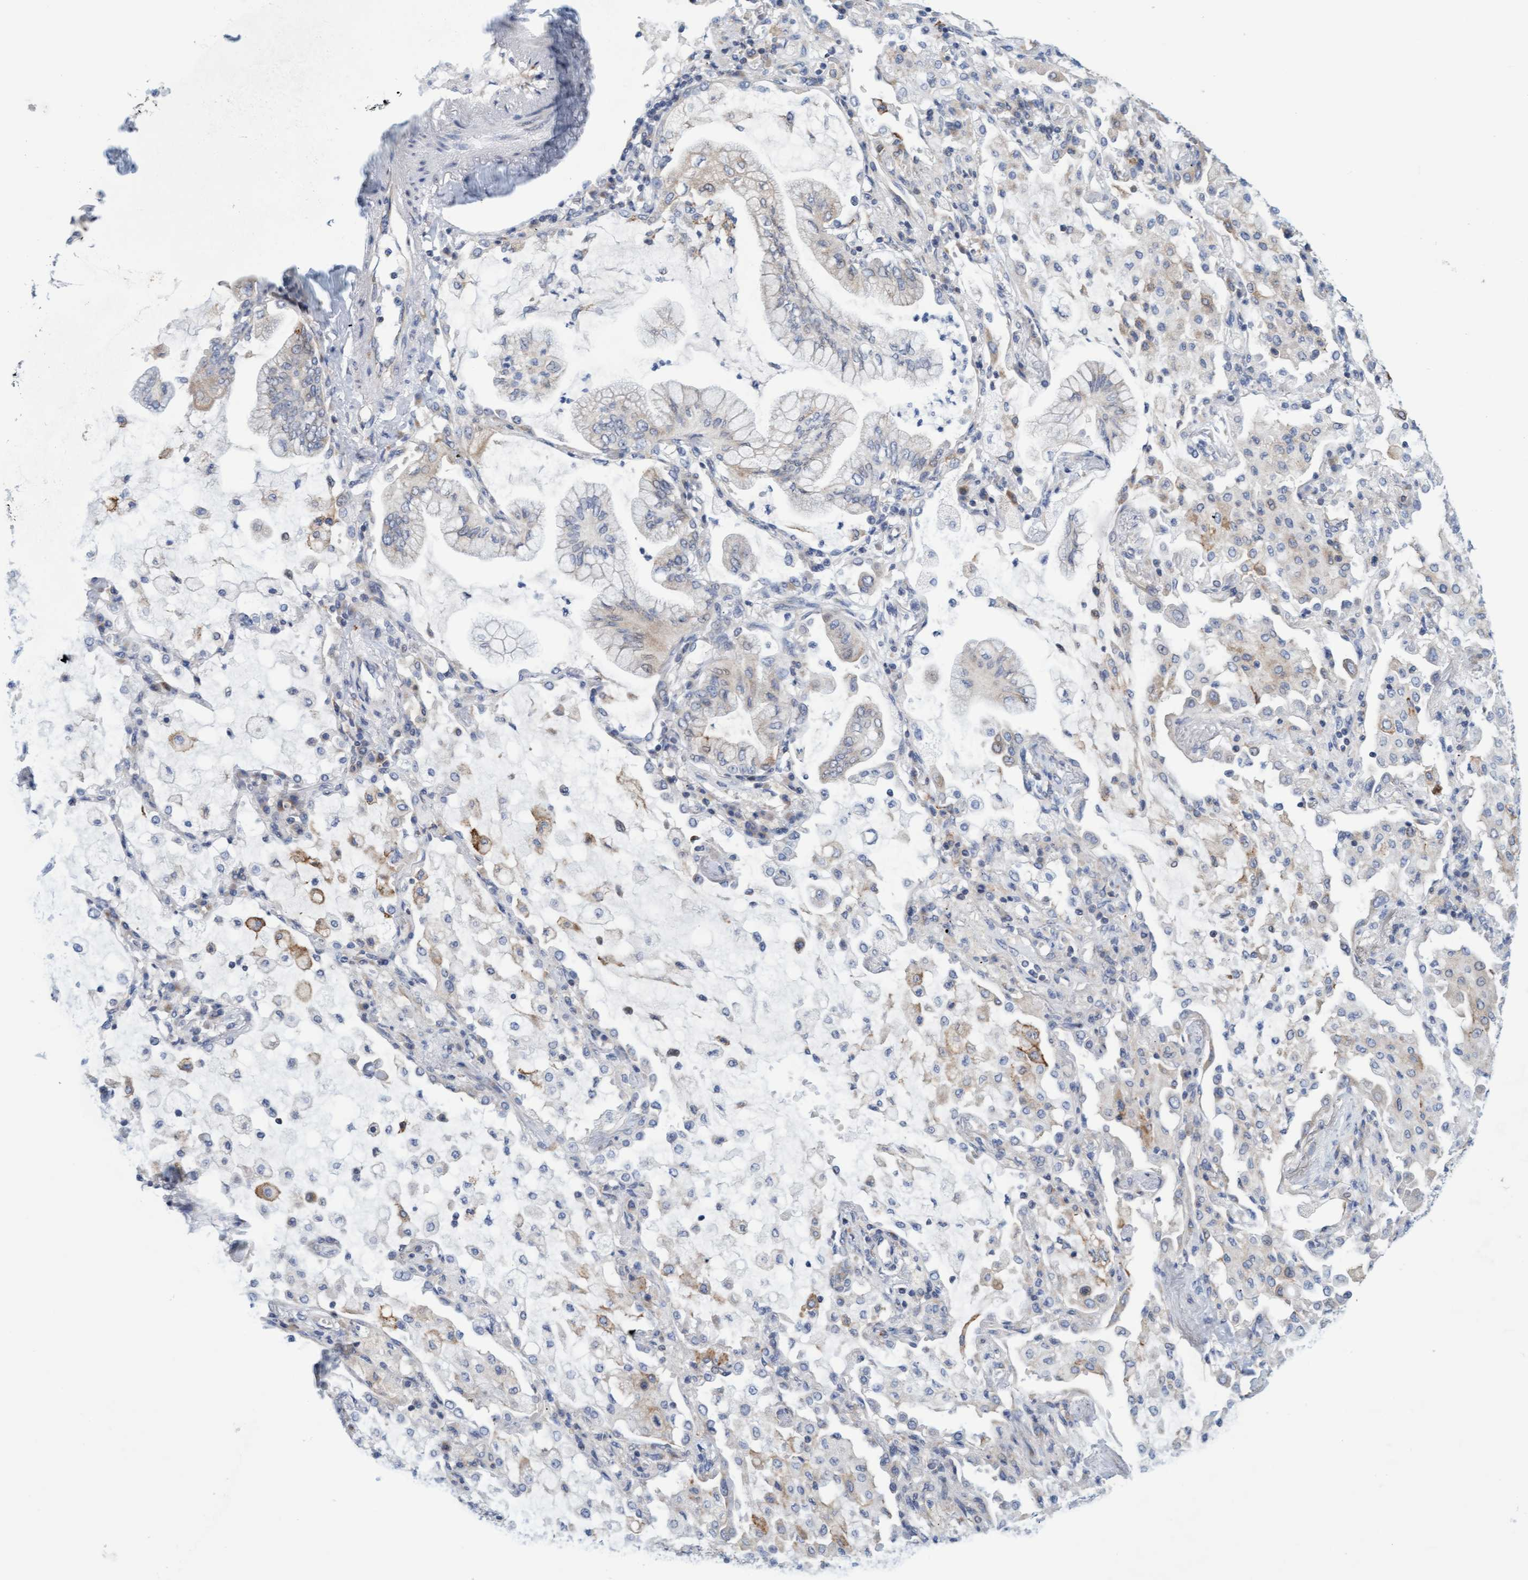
{"staining": {"intensity": "moderate", "quantity": "<25%", "location": "cytoplasmic/membranous"}, "tissue": "lung cancer", "cell_type": "Tumor cells", "image_type": "cancer", "snomed": [{"axis": "morphology", "description": "Adenocarcinoma, NOS"}, {"axis": "topography", "description": "Lung"}], "caption": "Immunohistochemical staining of lung cancer displays moderate cytoplasmic/membranous protein positivity in approximately <25% of tumor cells. (DAB = brown stain, brightfield microscopy at high magnification).", "gene": "SLC28A3", "patient": {"sex": "female", "age": 70}}